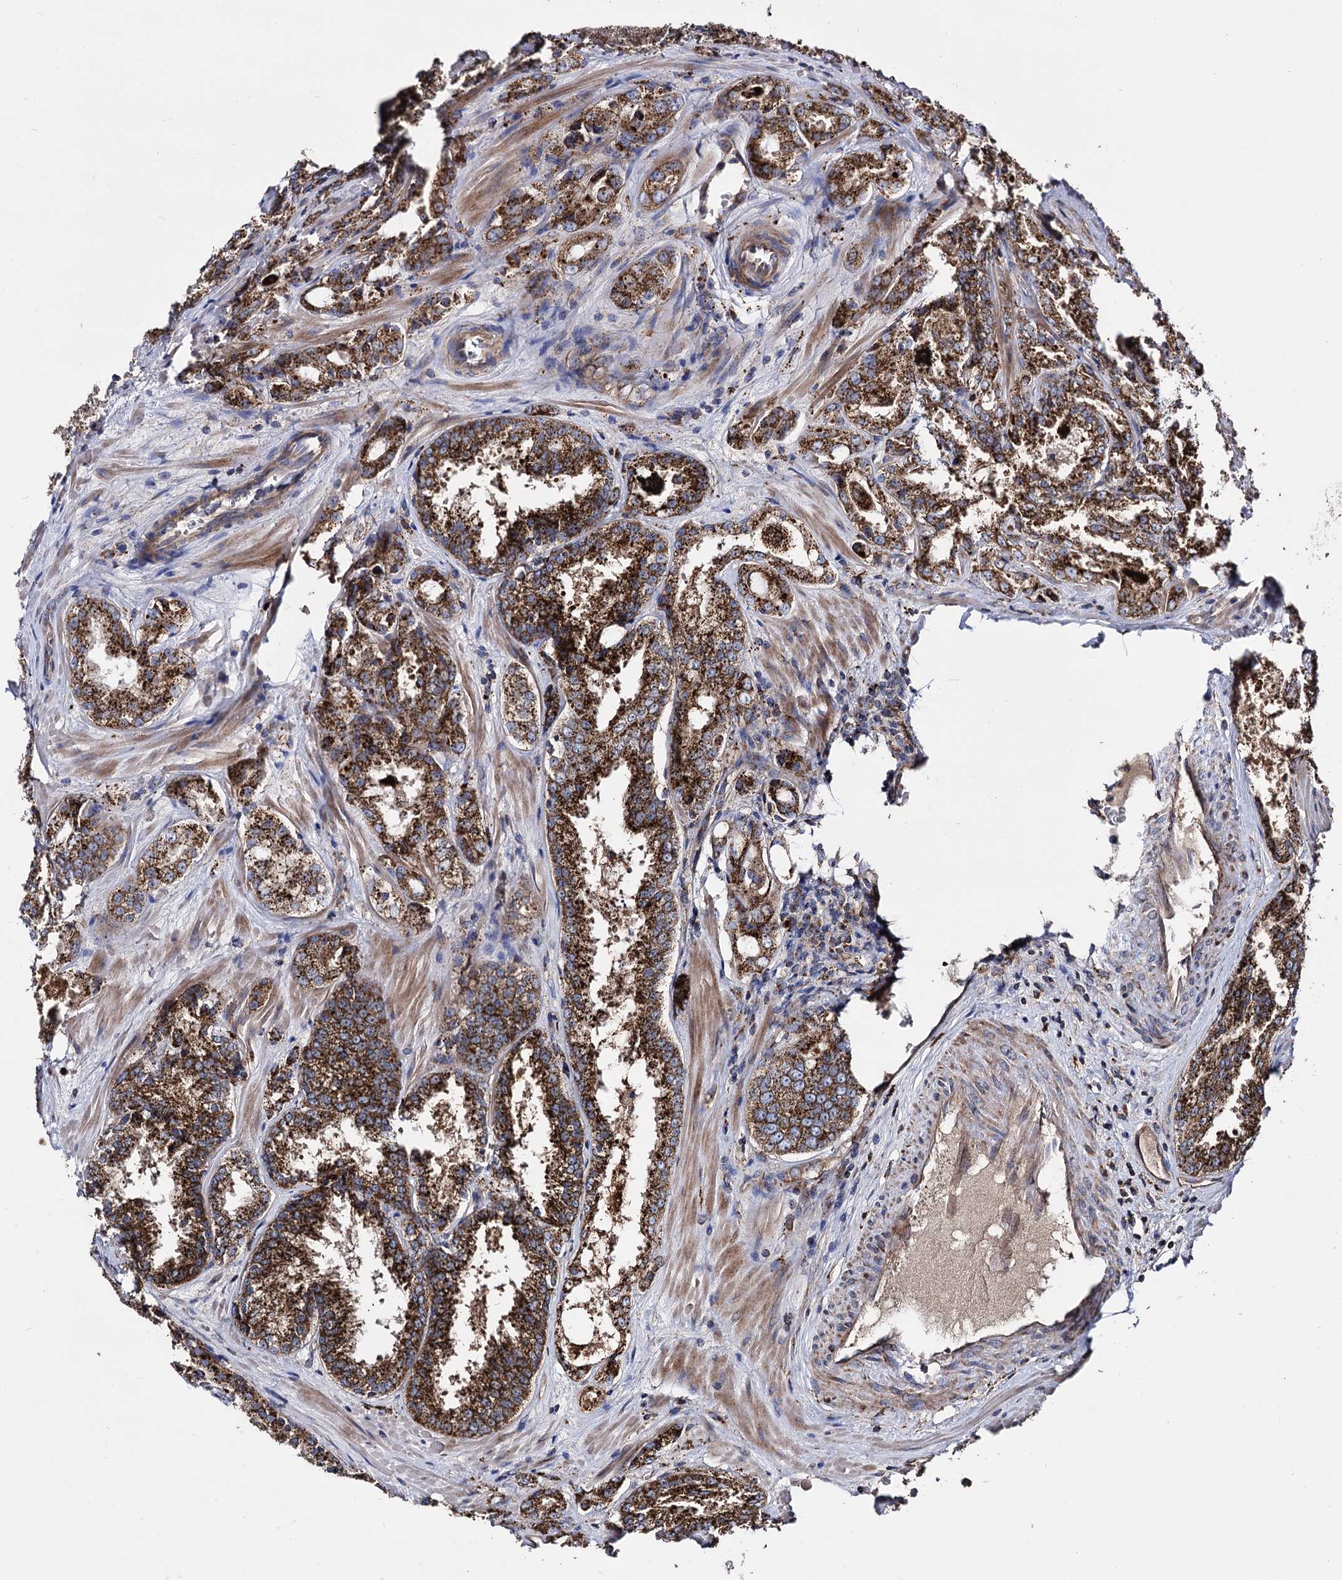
{"staining": {"intensity": "strong", "quantity": ">75%", "location": "cytoplasmic/membranous"}, "tissue": "prostate cancer", "cell_type": "Tumor cells", "image_type": "cancer", "snomed": [{"axis": "morphology", "description": "Adenocarcinoma, Low grade"}, {"axis": "topography", "description": "Prostate"}], "caption": "A high amount of strong cytoplasmic/membranous staining is present in approximately >75% of tumor cells in prostate low-grade adenocarcinoma tissue.", "gene": "IQCH", "patient": {"sex": "male", "age": 47}}